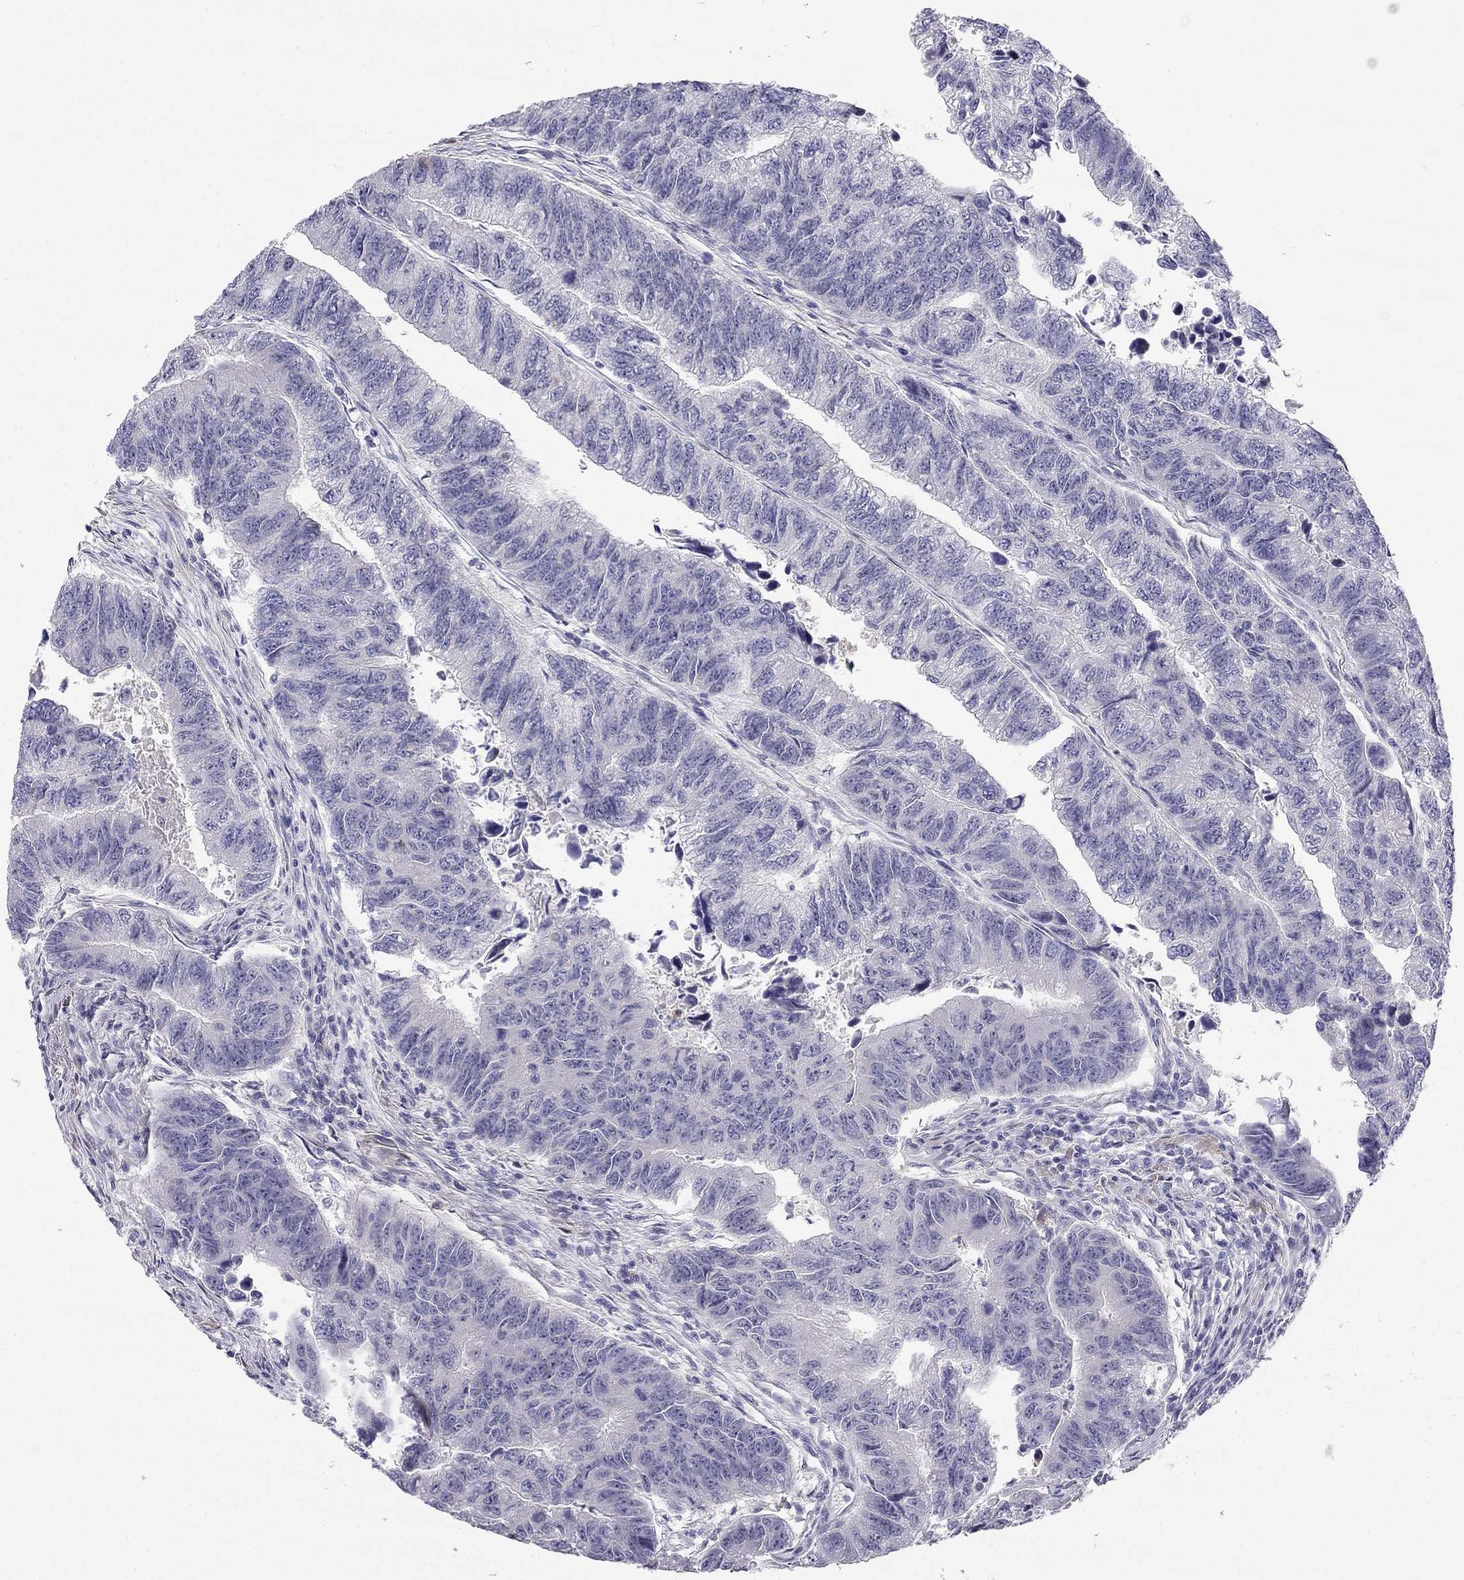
{"staining": {"intensity": "negative", "quantity": "none", "location": "none"}, "tissue": "colorectal cancer", "cell_type": "Tumor cells", "image_type": "cancer", "snomed": [{"axis": "morphology", "description": "Adenocarcinoma, NOS"}, {"axis": "topography", "description": "Colon"}], "caption": "Immunohistochemistry (IHC) micrograph of human colorectal adenocarcinoma stained for a protein (brown), which demonstrates no staining in tumor cells.", "gene": "C16orf89", "patient": {"sex": "female", "age": 65}}